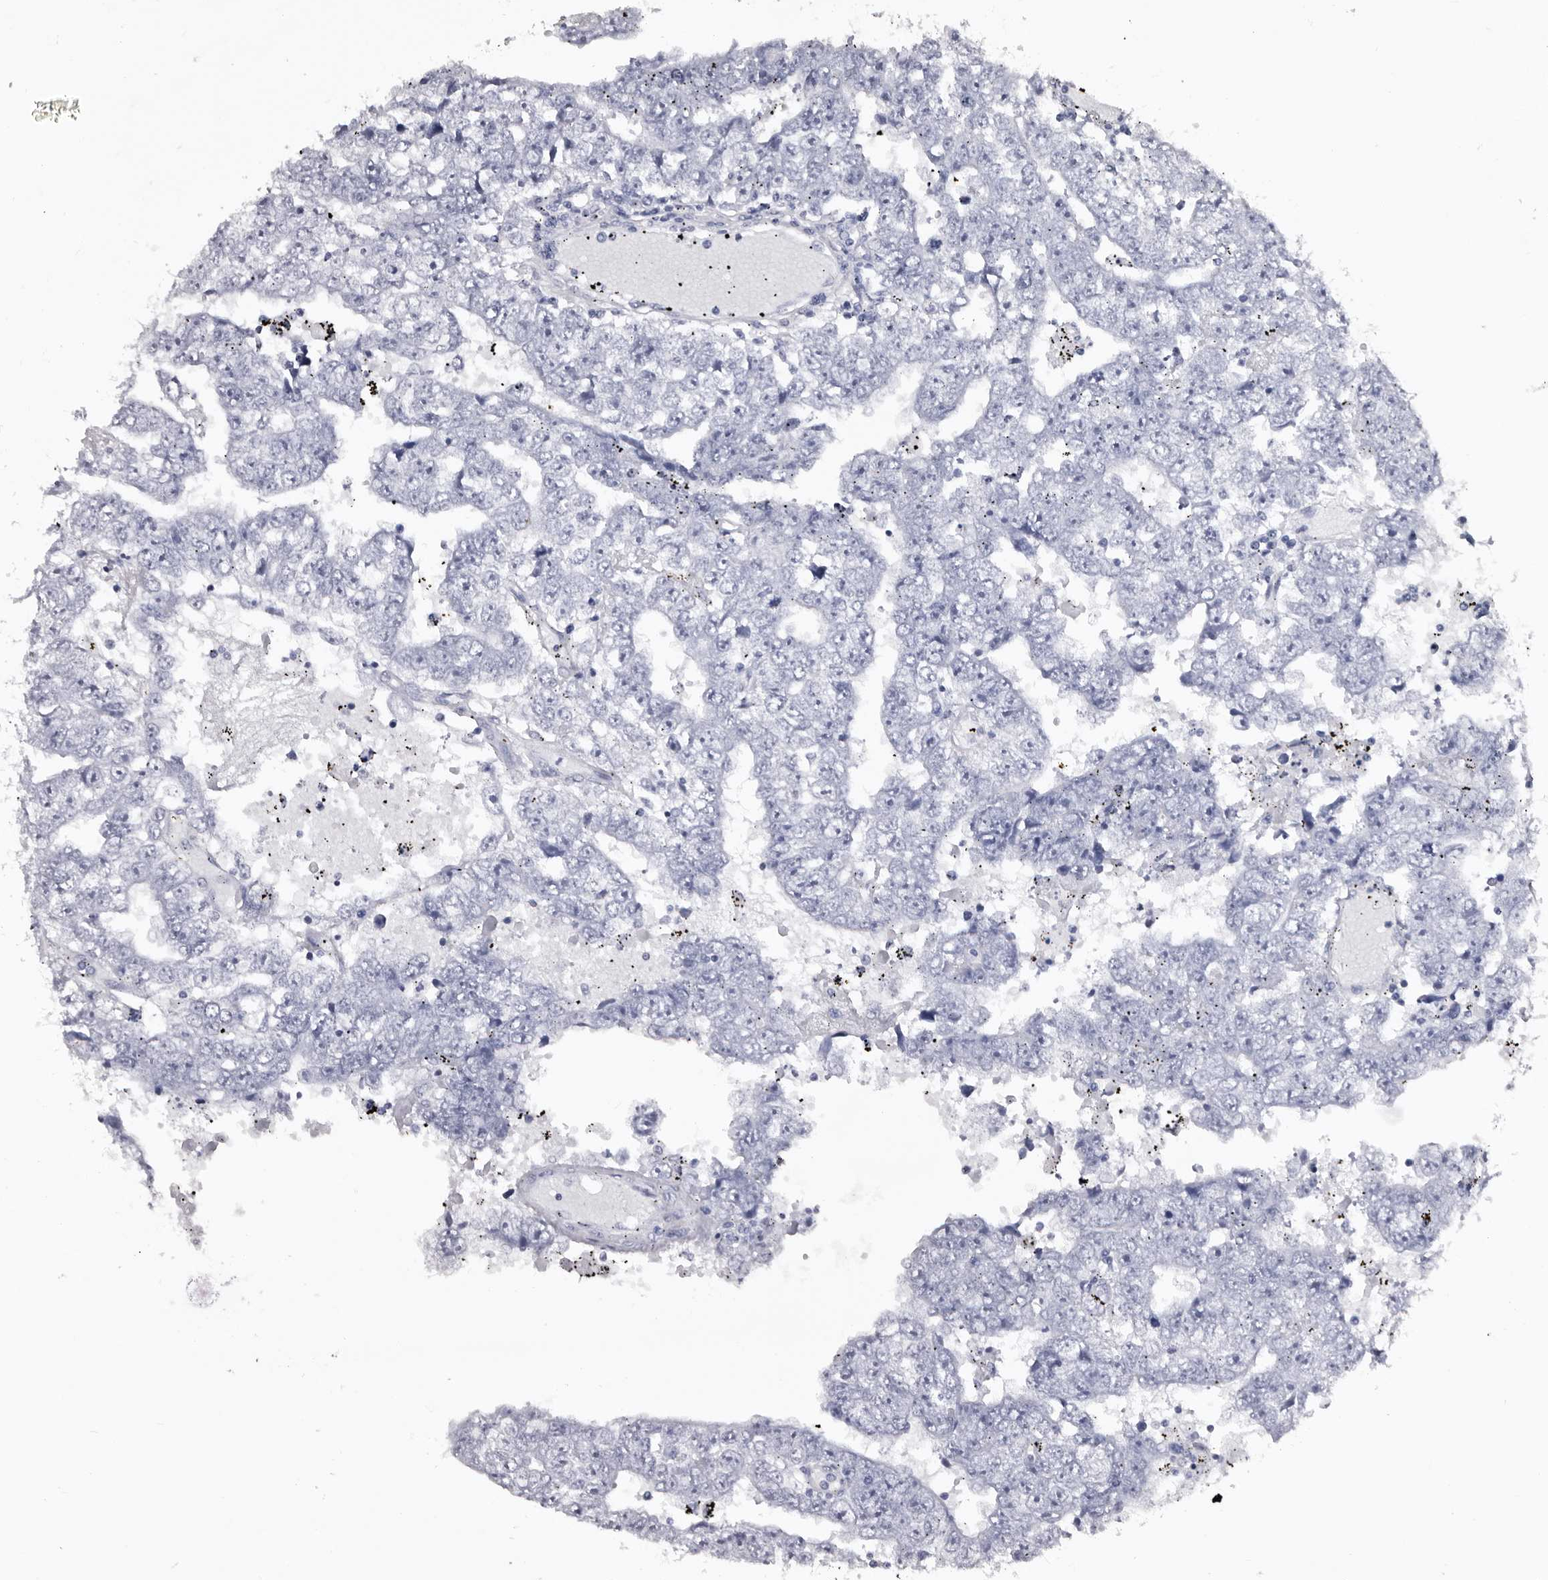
{"staining": {"intensity": "negative", "quantity": "none", "location": "none"}, "tissue": "testis cancer", "cell_type": "Tumor cells", "image_type": "cancer", "snomed": [{"axis": "morphology", "description": "Carcinoma, Embryonal, NOS"}, {"axis": "topography", "description": "Testis"}], "caption": "Tumor cells are negative for brown protein staining in testis cancer (embryonal carcinoma).", "gene": "SLC10A4", "patient": {"sex": "male", "age": 25}}